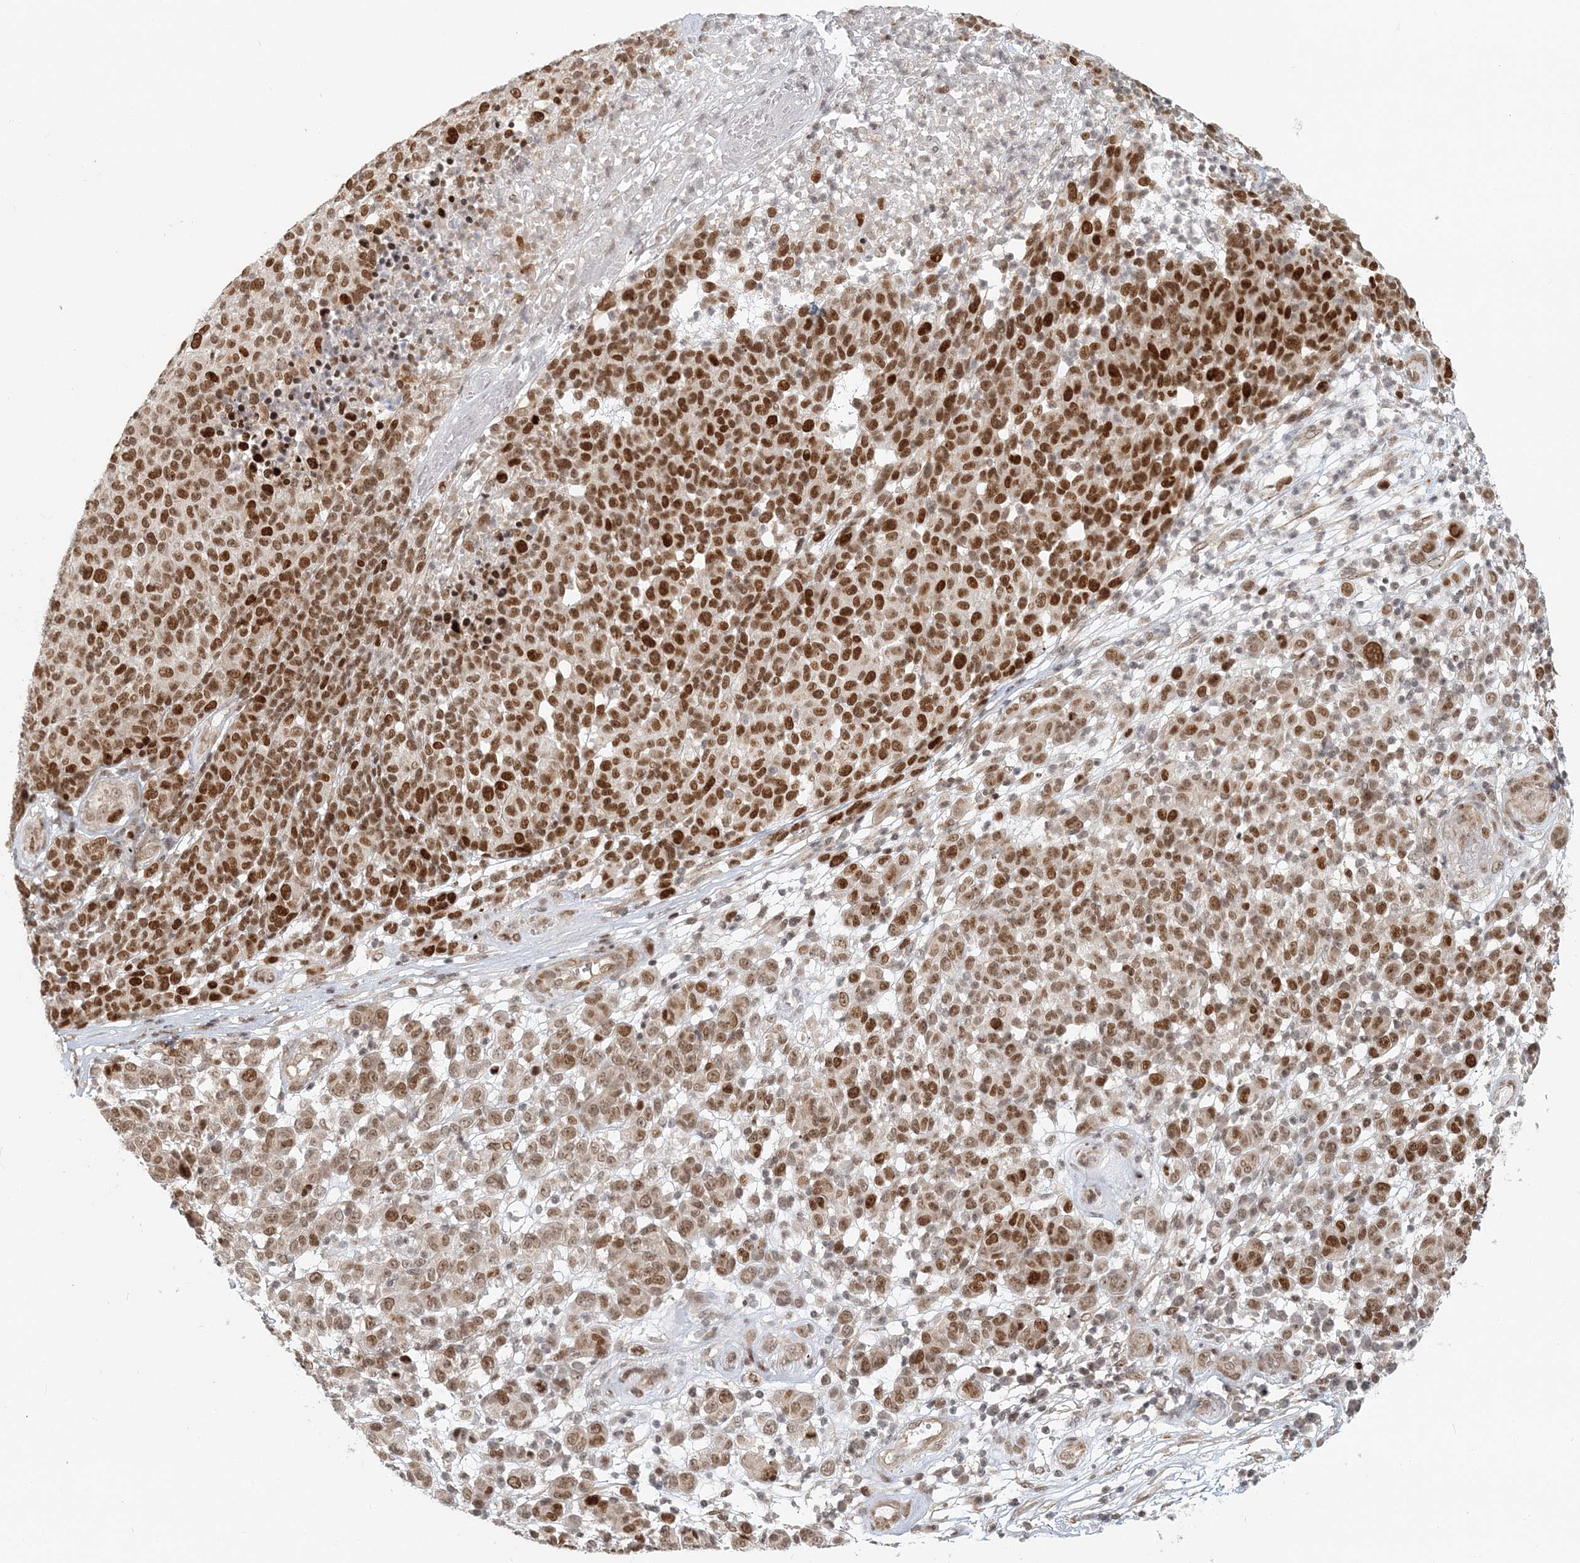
{"staining": {"intensity": "moderate", "quantity": ">75%", "location": "nuclear"}, "tissue": "melanoma", "cell_type": "Tumor cells", "image_type": "cancer", "snomed": [{"axis": "morphology", "description": "Malignant melanoma, NOS"}, {"axis": "topography", "description": "Skin"}], "caption": "Melanoma tissue reveals moderate nuclear staining in about >75% of tumor cells, visualized by immunohistochemistry.", "gene": "BAZ1B", "patient": {"sex": "male", "age": 49}}